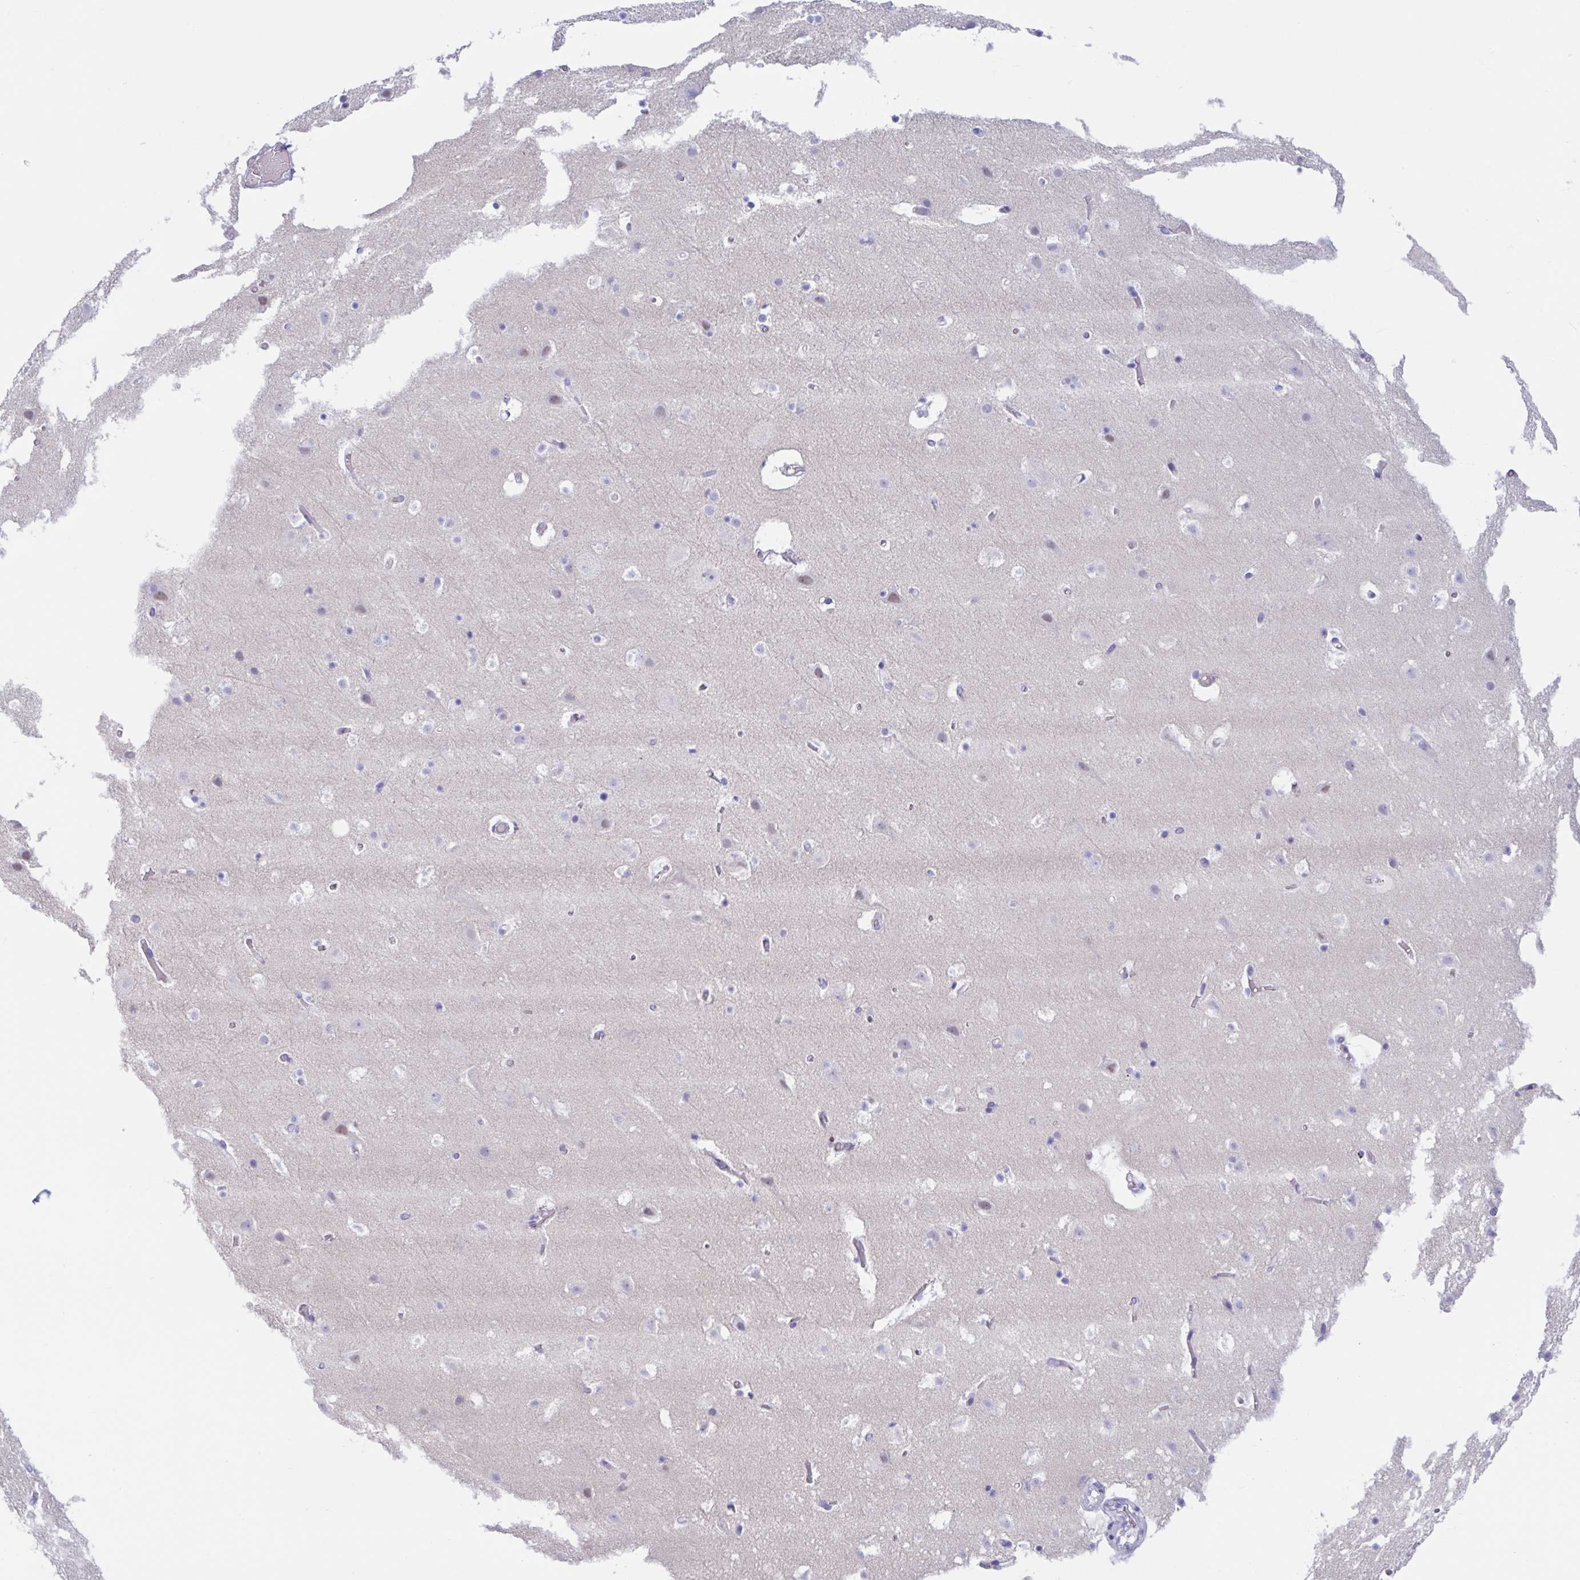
{"staining": {"intensity": "negative", "quantity": "none", "location": "none"}, "tissue": "cerebral cortex", "cell_type": "Endothelial cells", "image_type": "normal", "snomed": [{"axis": "morphology", "description": "Normal tissue, NOS"}, {"axis": "topography", "description": "Cerebral cortex"}], "caption": "This is a image of immunohistochemistry staining of benign cerebral cortex, which shows no positivity in endothelial cells.", "gene": "OR6N2", "patient": {"sex": "female", "age": 42}}